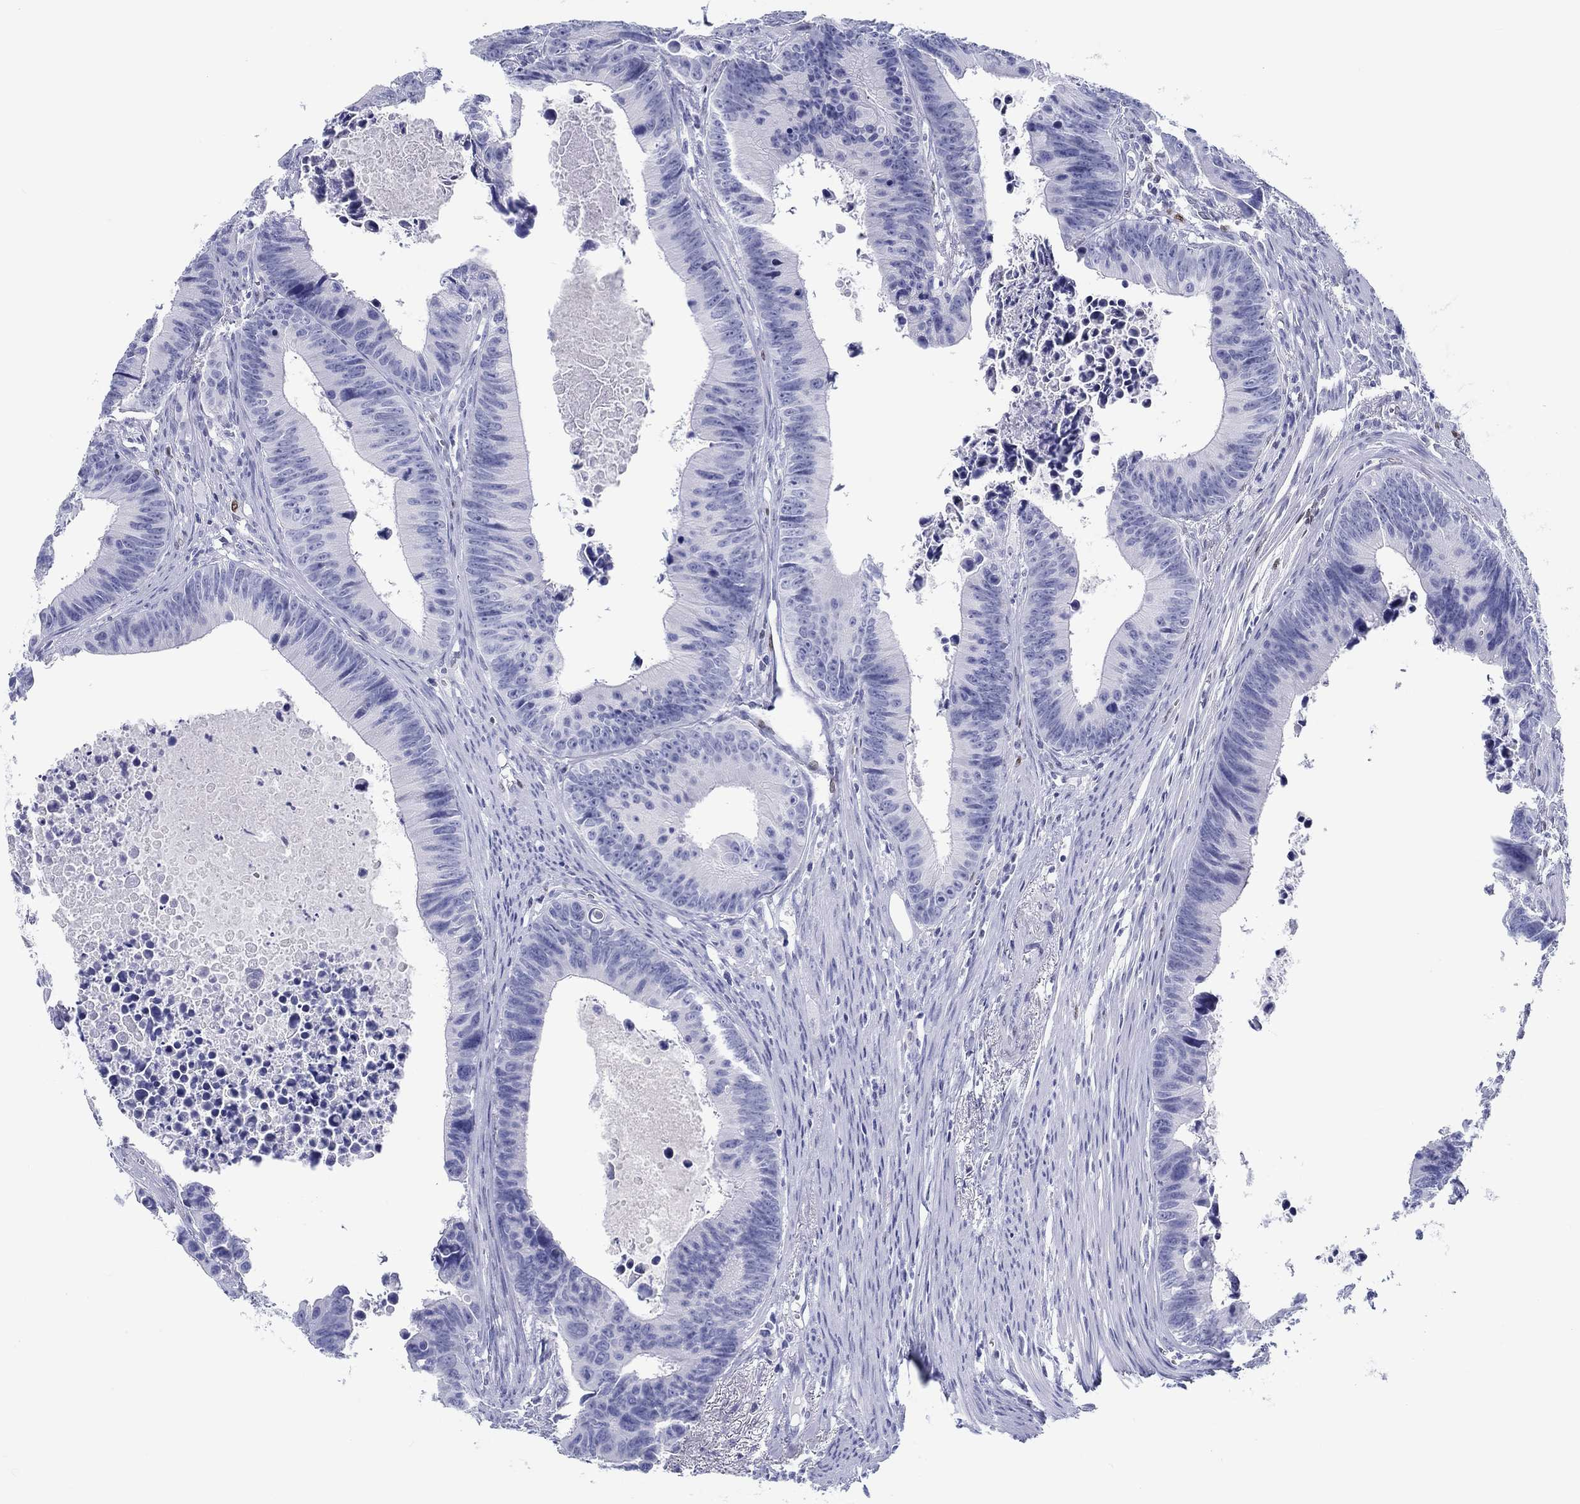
{"staining": {"intensity": "negative", "quantity": "none", "location": "none"}, "tissue": "colorectal cancer", "cell_type": "Tumor cells", "image_type": "cancer", "snomed": [{"axis": "morphology", "description": "Adenocarcinoma, NOS"}, {"axis": "topography", "description": "Colon"}], "caption": "Tumor cells are negative for protein expression in human colorectal cancer. The staining was performed using DAB to visualize the protein expression in brown, while the nuclei were stained in blue with hematoxylin (Magnification: 20x).", "gene": "H1-1", "patient": {"sex": "female", "age": 87}}